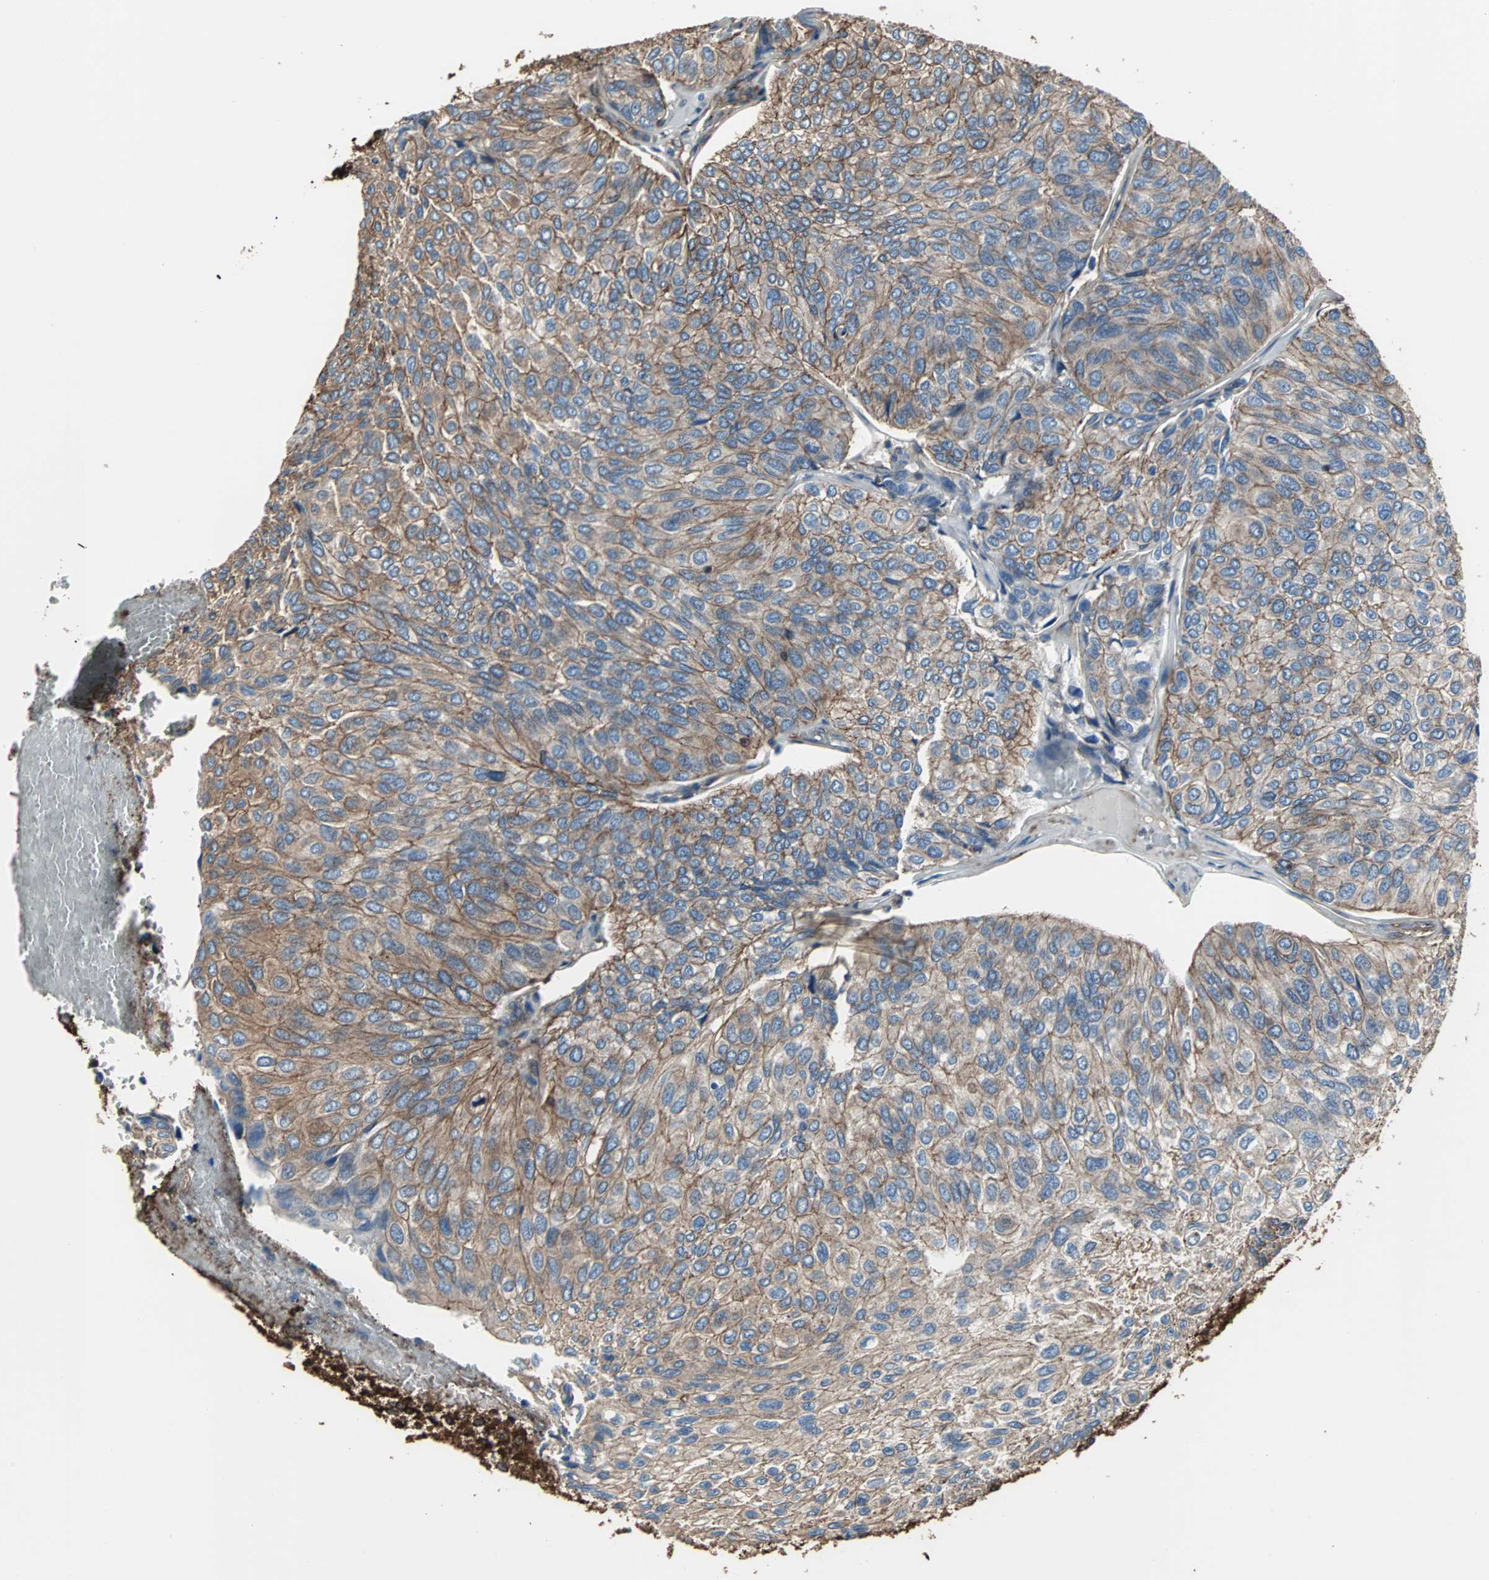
{"staining": {"intensity": "moderate", "quantity": ">75%", "location": "cytoplasmic/membranous"}, "tissue": "urothelial cancer", "cell_type": "Tumor cells", "image_type": "cancer", "snomed": [{"axis": "morphology", "description": "Urothelial carcinoma, High grade"}, {"axis": "topography", "description": "Urinary bladder"}], "caption": "Protein expression analysis of human high-grade urothelial carcinoma reveals moderate cytoplasmic/membranous positivity in approximately >75% of tumor cells.", "gene": "ACTN1", "patient": {"sex": "male", "age": 66}}